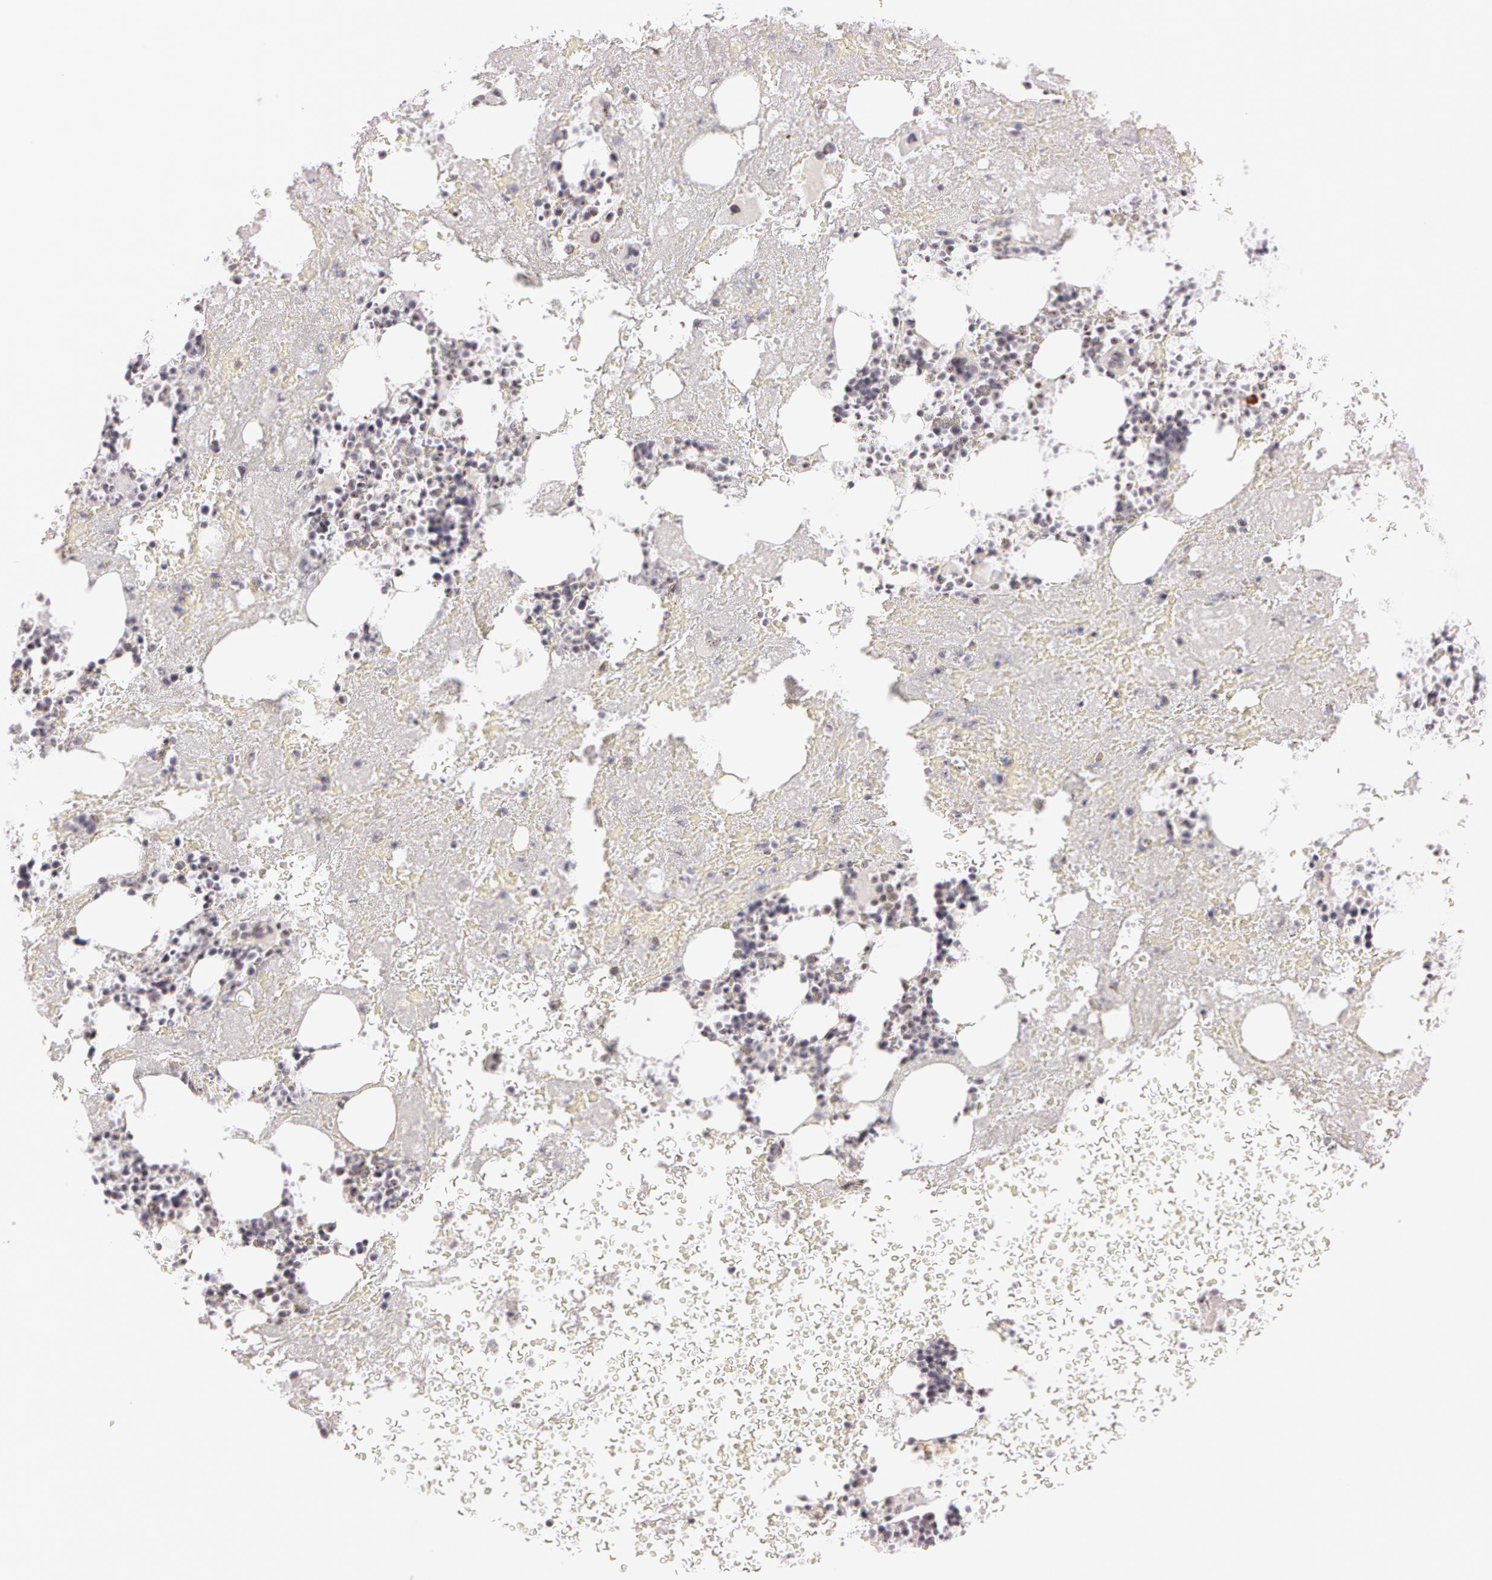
{"staining": {"intensity": "negative", "quantity": "none", "location": "none"}, "tissue": "bone marrow", "cell_type": "Hematopoietic cells", "image_type": "normal", "snomed": [{"axis": "morphology", "description": "Normal tissue, NOS"}, {"axis": "topography", "description": "Bone marrow"}], "caption": "Hematopoietic cells are negative for protein expression in unremarkable human bone marrow. Brightfield microscopy of immunohistochemistry (IHC) stained with DAB (3,3'-diaminobenzidine) (brown) and hematoxylin (blue), captured at high magnification.", "gene": "FBL", "patient": {"sex": "male", "age": 76}}